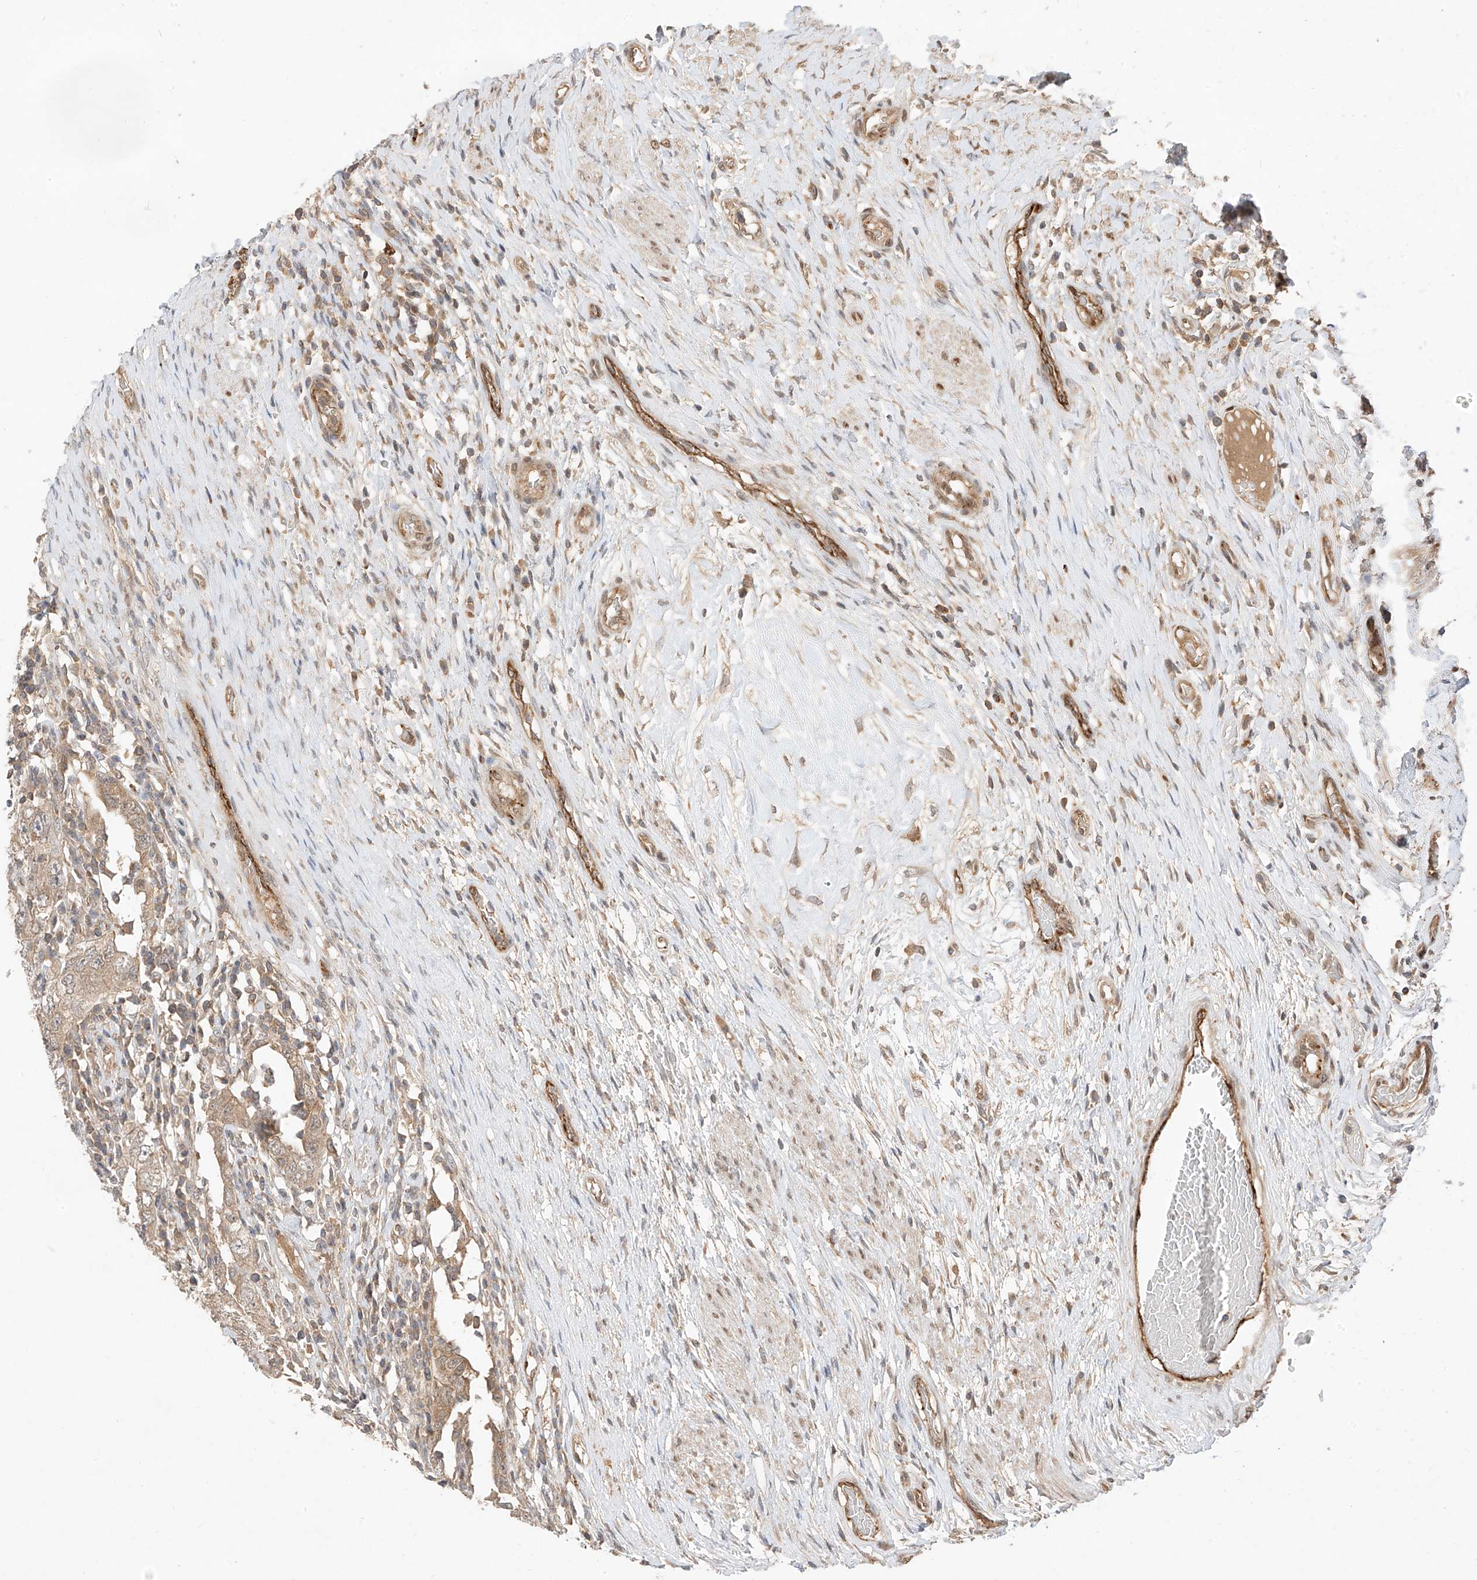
{"staining": {"intensity": "weak", "quantity": ">75%", "location": "cytoplasmic/membranous"}, "tissue": "testis cancer", "cell_type": "Tumor cells", "image_type": "cancer", "snomed": [{"axis": "morphology", "description": "Carcinoma, Embryonal, NOS"}, {"axis": "topography", "description": "Testis"}], "caption": "Testis cancer was stained to show a protein in brown. There is low levels of weak cytoplasmic/membranous staining in about >75% of tumor cells.", "gene": "MRTFA", "patient": {"sex": "male", "age": 26}}